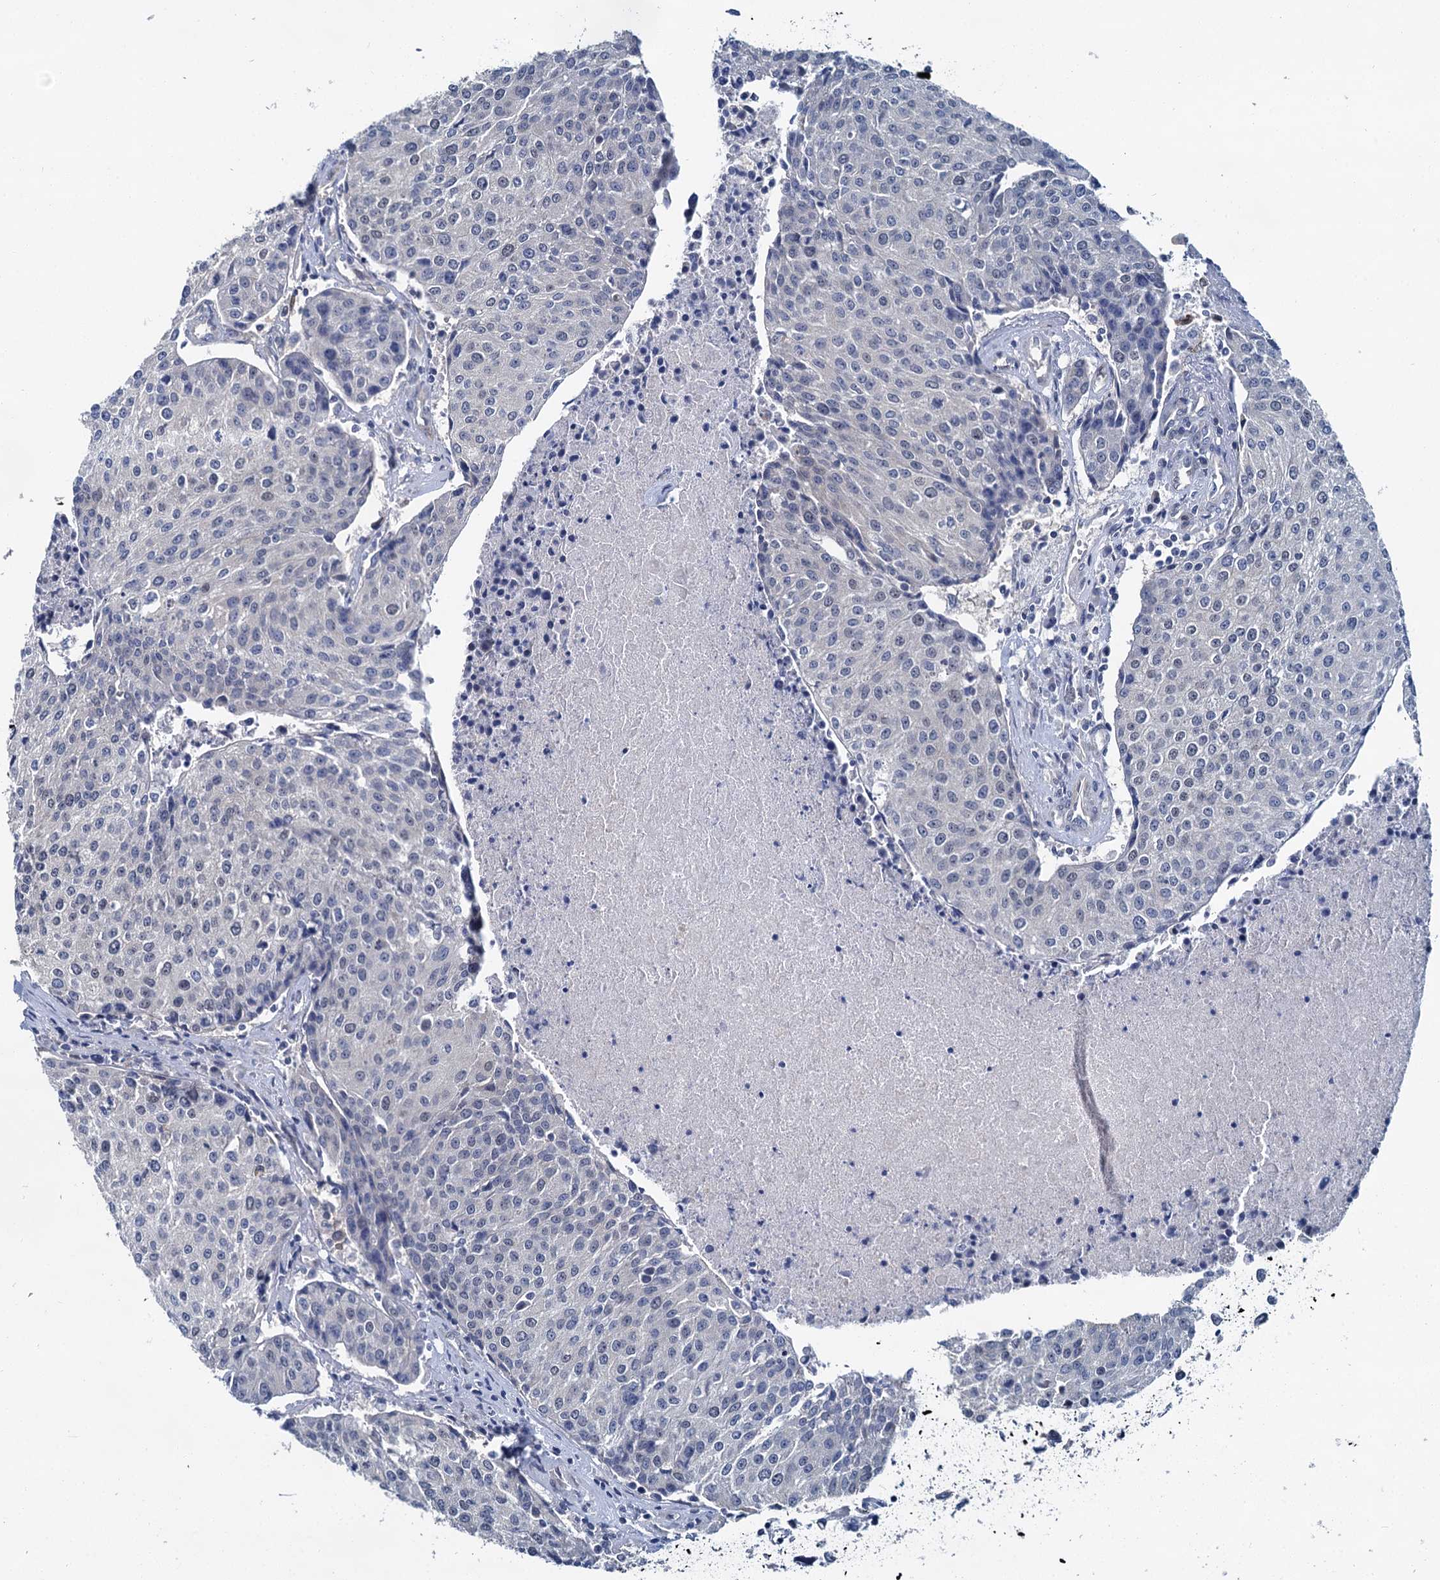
{"staining": {"intensity": "negative", "quantity": "none", "location": "none"}, "tissue": "urothelial cancer", "cell_type": "Tumor cells", "image_type": "cancer", "snomed": [{"axis": "morphology", "description": "Urothelial carcinoma, High grade"}, {"axis": "topography", "description": "Urinary bladder"}], "caption": "There is no significant positivity in tumor cells of urothelial cancer. (IHC, brightfield microscopy, high magnification).", "gene": "MIOX", "patient": {"sex": "female", "age": 85}}